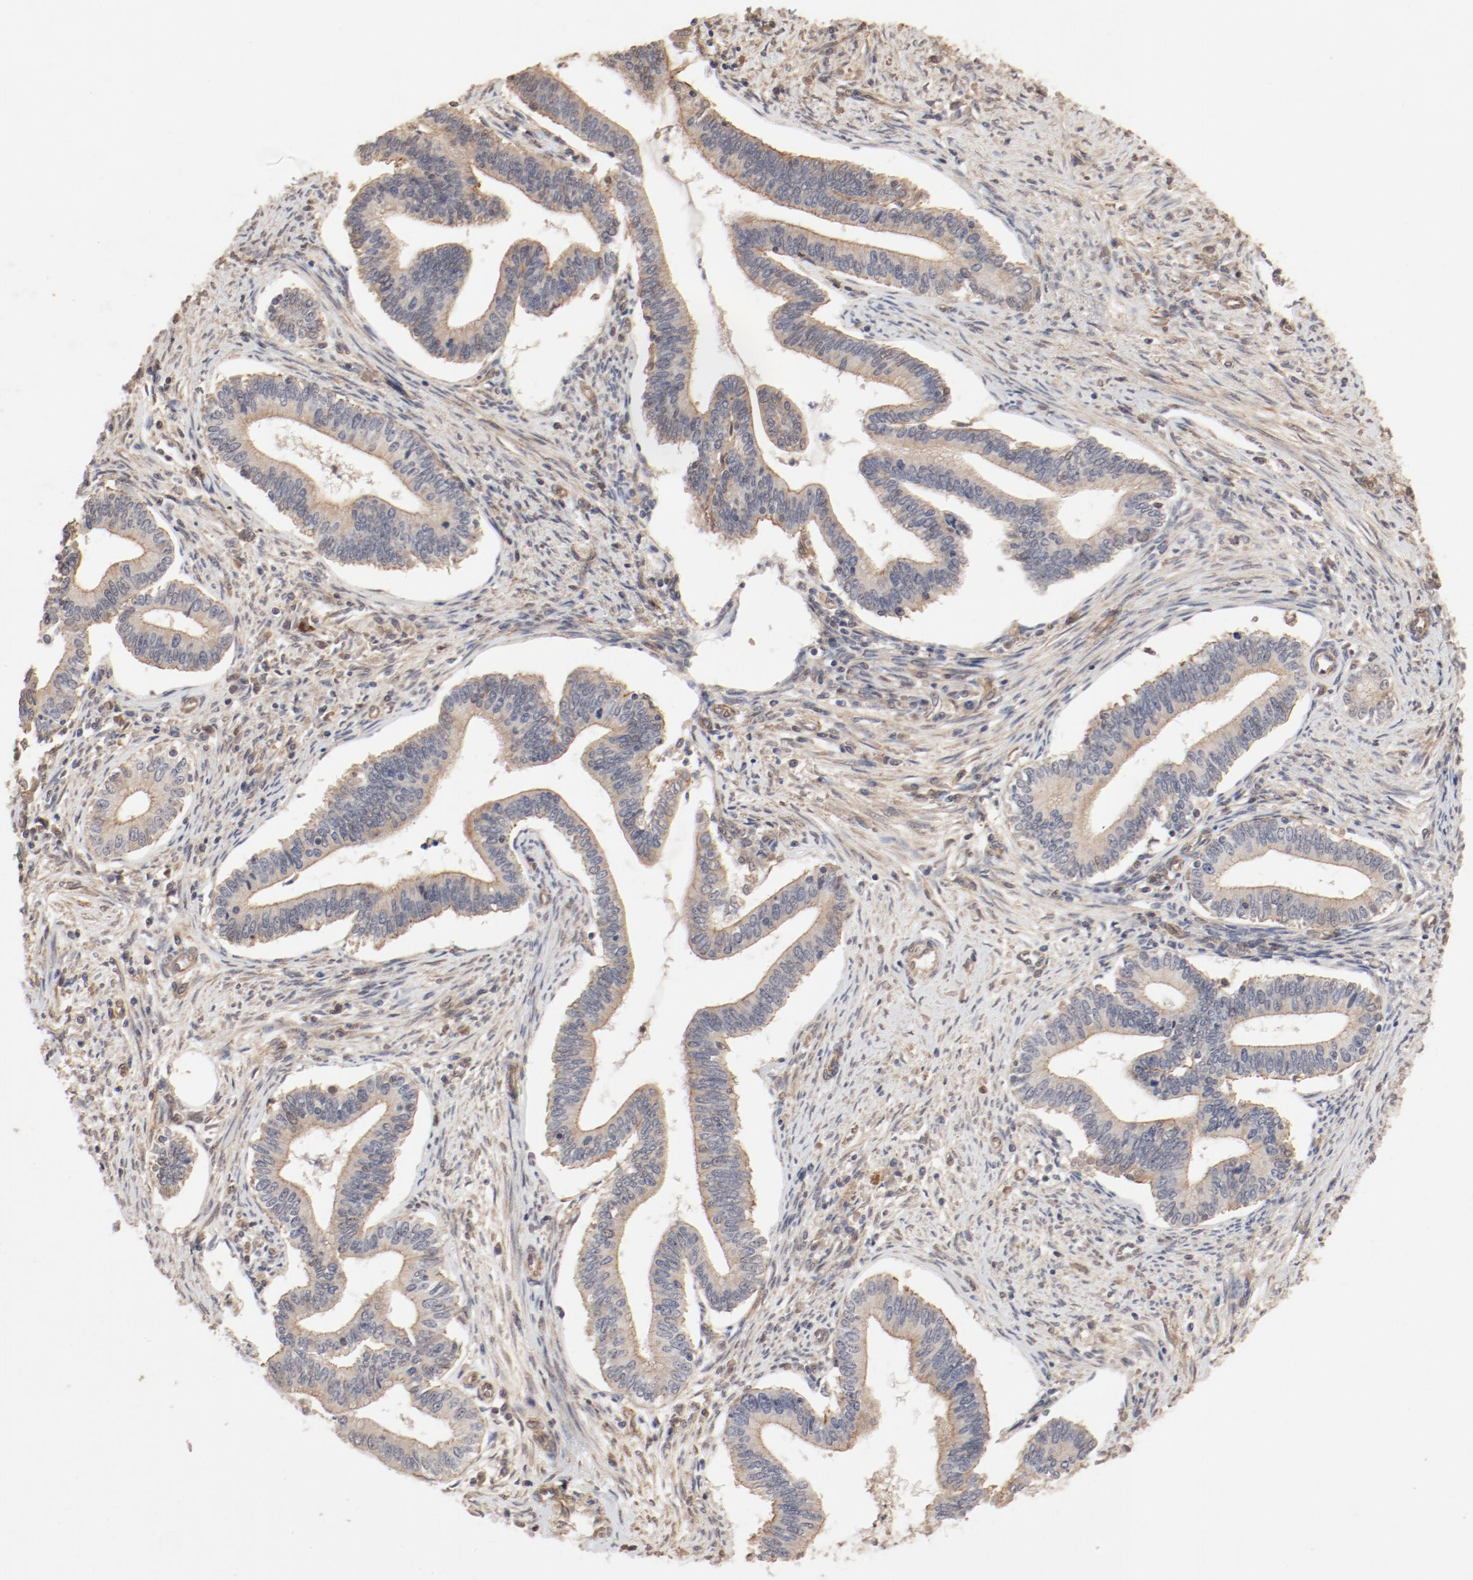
{"staining": {"intensity": "moderate", "quantity": ">75%", "location": "cytoplasmic/membranous"}, "tissue": "cervical cancer", "cell_type": "Tumor cells", "image_type": "cancer", "snomed": [{"axis": "morphology", "description": "Adenocarcinoma, NOS"}, {"axis": "topography", "description": "Cervix"}], "caption": "Immunohistochemical staining of human adenocarcinoma (cervical) exhibits medium levels of moderate cytoplasmic/membranous staining in approximately >75% of tumor cells.", "gene": "IL3RA", "patient": {"sex": "female", "age": 36}}